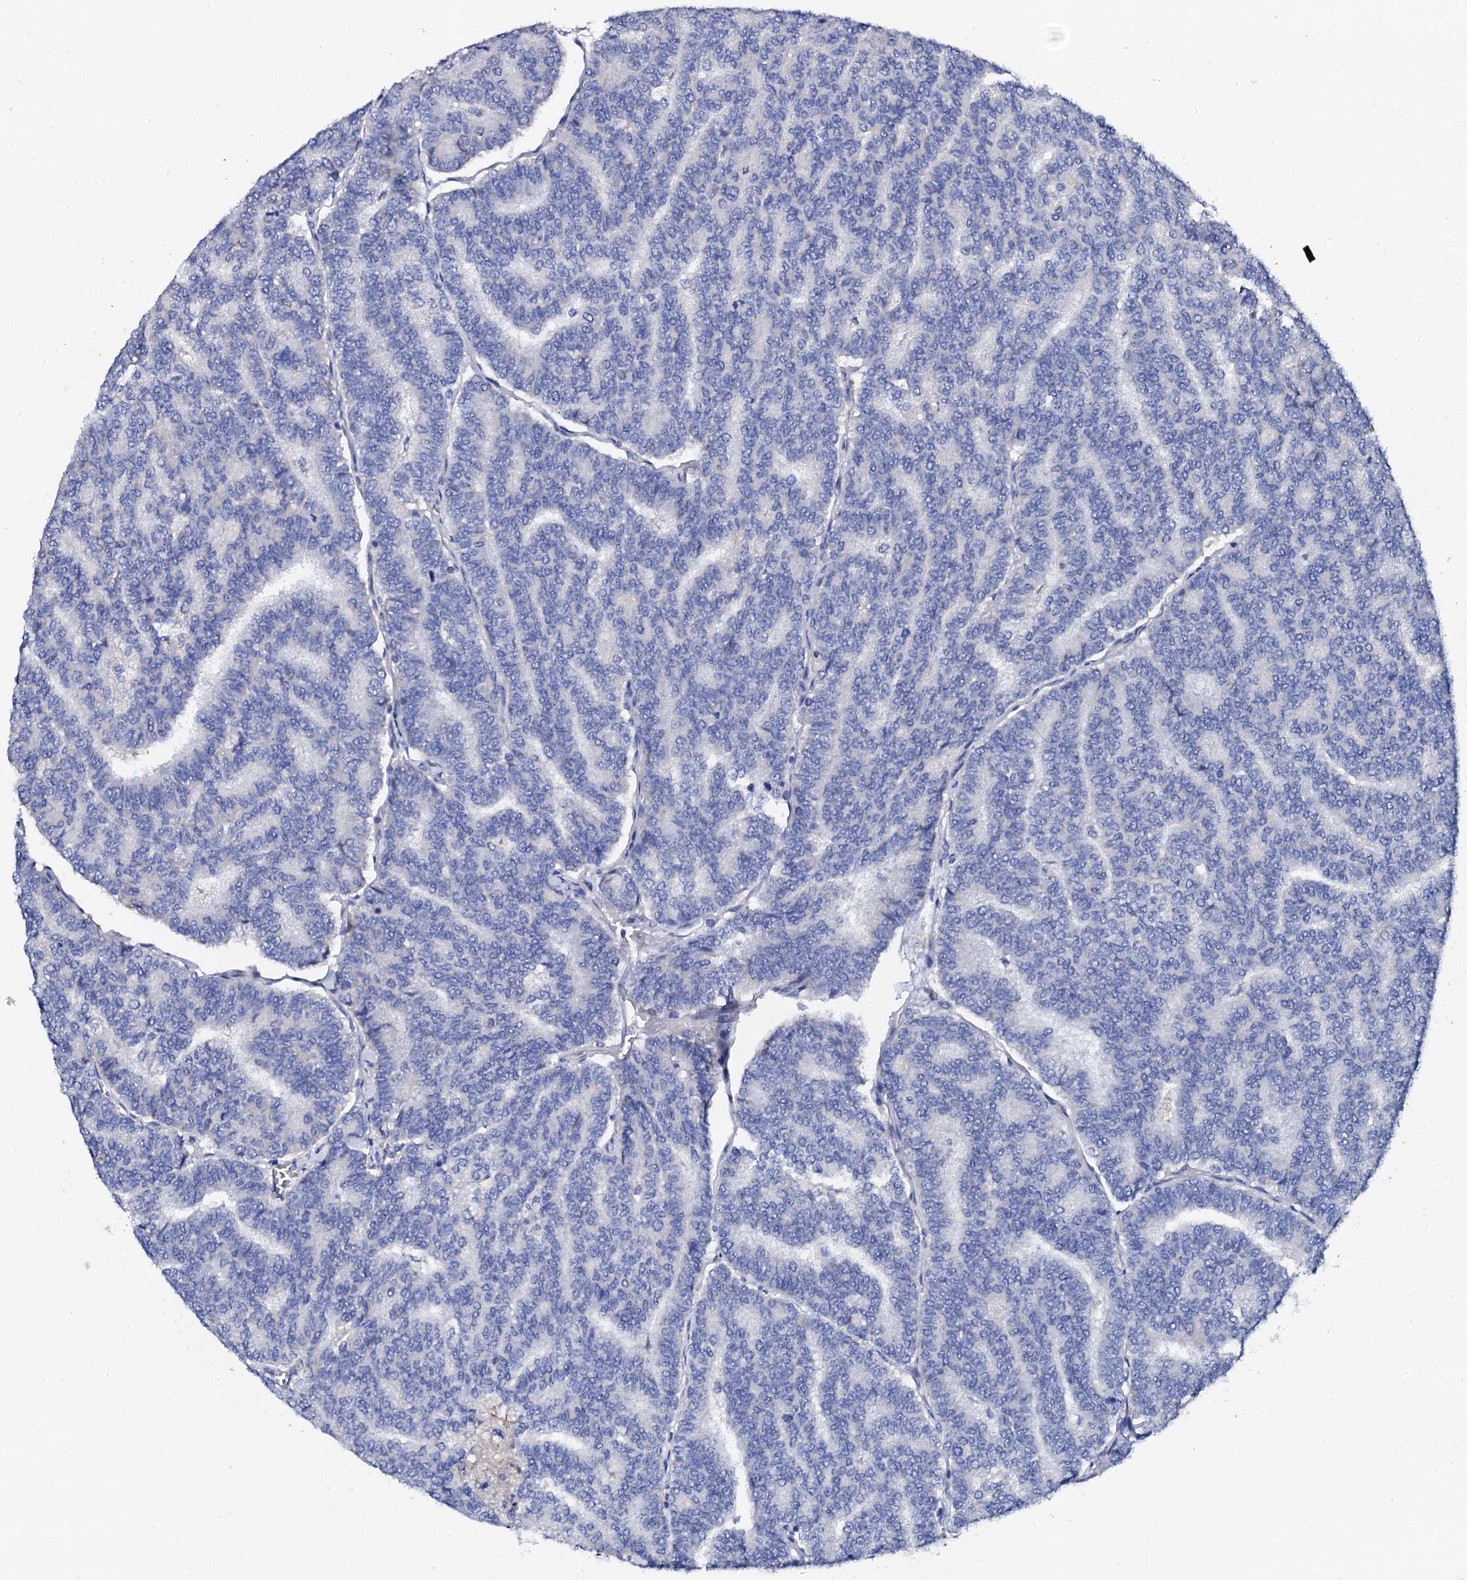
{"staining": {"intensity": "negative", "quantity": "none", "location": "none"}, "tissue": "thyroid cancer", "cell_type": "Tumor cells", "image_type": "cancer", "snomed": [{"axis": "morphology", "description": "Papillary adenocarcinoma, NOS"}, {"axis": "topography", "description": "Thyroid gland"}], "caption": "Thyroid papillary adenocarcinoma was stained to show a protein in brown. There is no significant staining in tumor cells. The staining is performed using DAB (3,3'-diaminobenzidine) brown chromogen with nuclei counter-stained in using hematoxylin.", "gene": "KLHL32", "patient": {"sex": "female", "age": 35}}